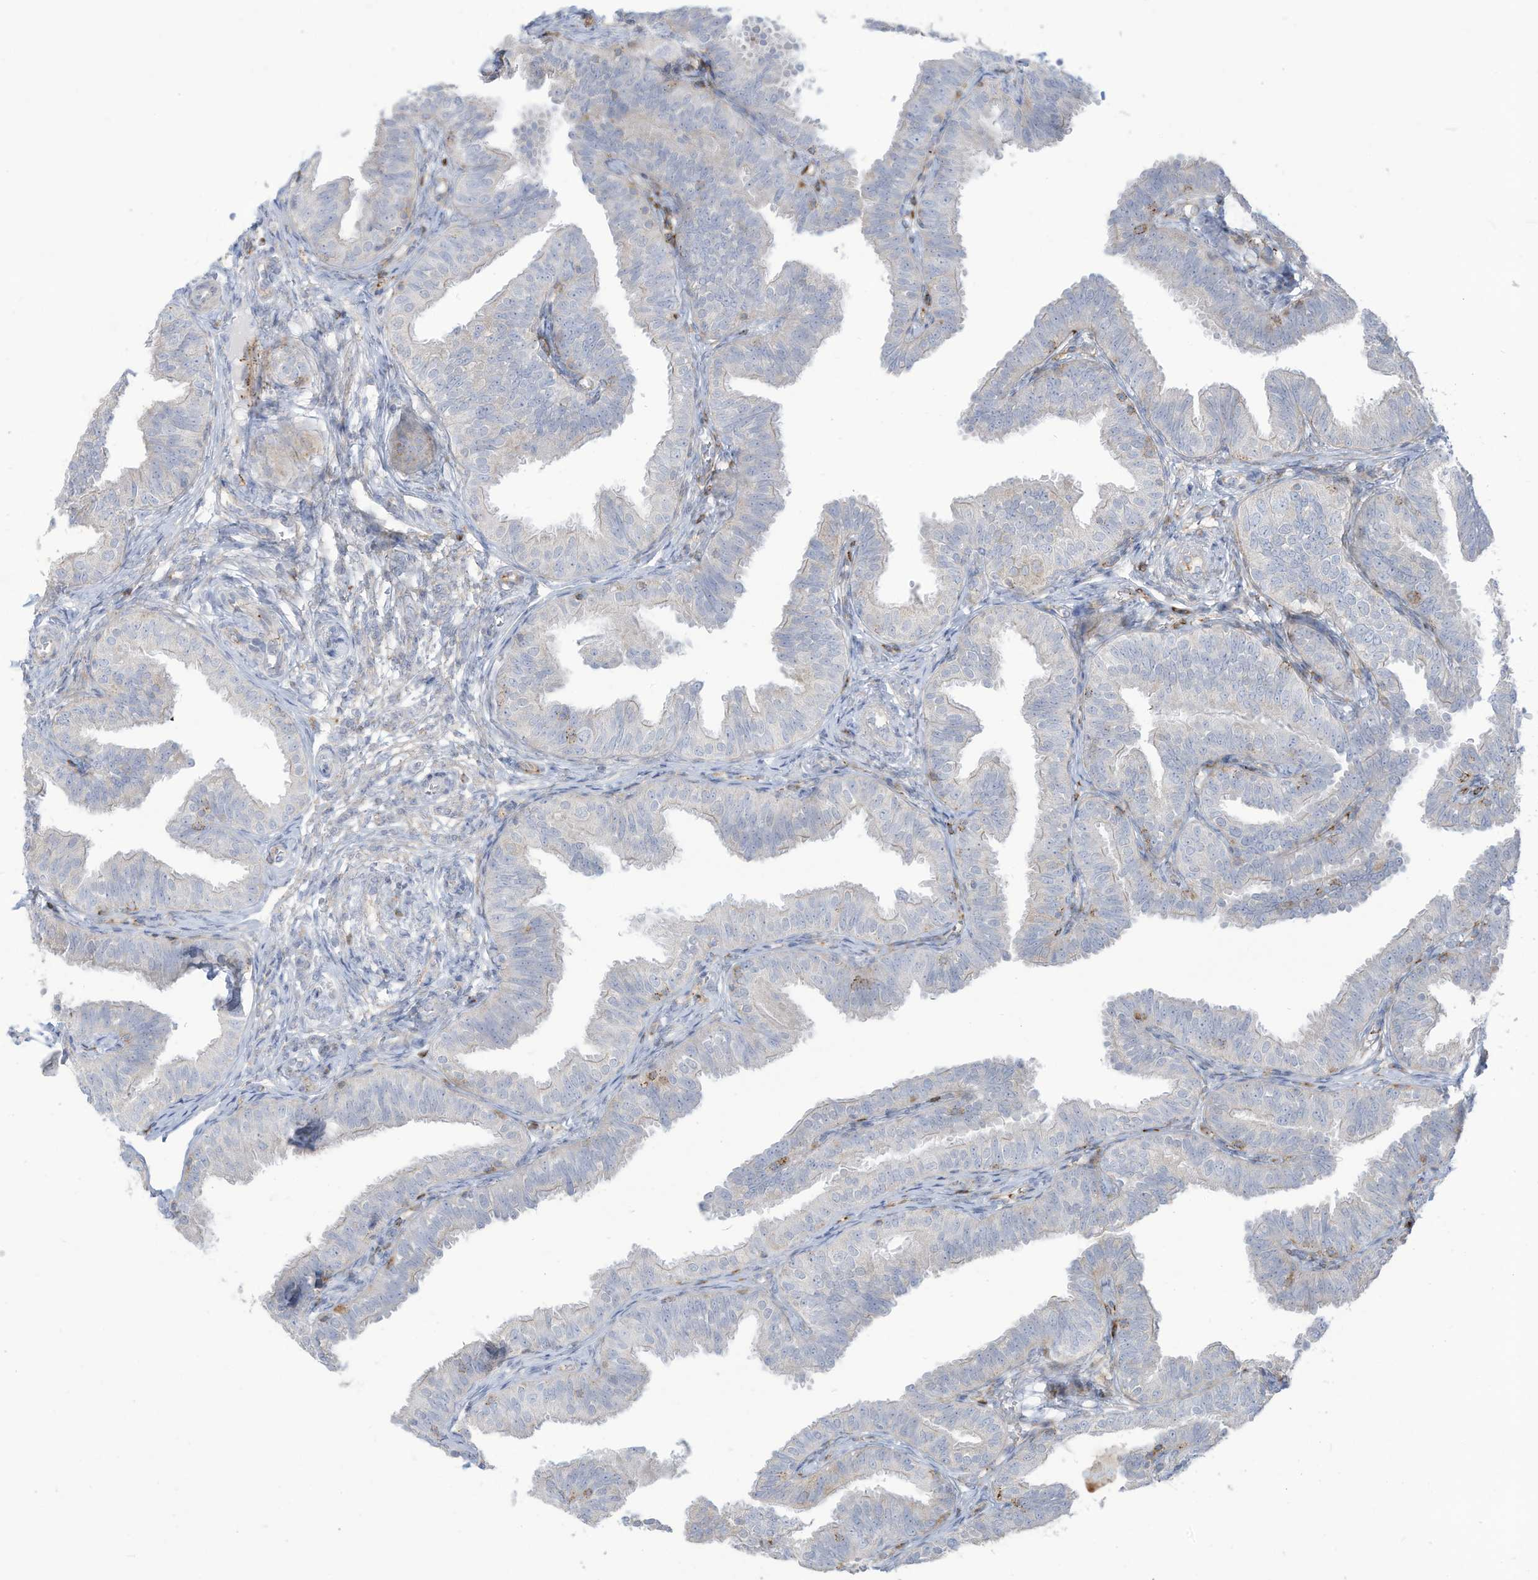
{"staining": {"intensity": "negative", "quantity": "none", "location": "none"}, "tissue": "fallopian tube", "cell_type": "Glandular cells", "image_type": "normal", "snomed": [{"axis": "morphology", "description": "Normal tissue, NOS"}, {"axis": "topography", "description": "Fallopian tube"}], "caption": "Immunohistochemical staining of benign fallopian tube displays no significant expression in glandular cells.", "gene": "THNSL2", "patient": {"sex": "female", "age": 35}}